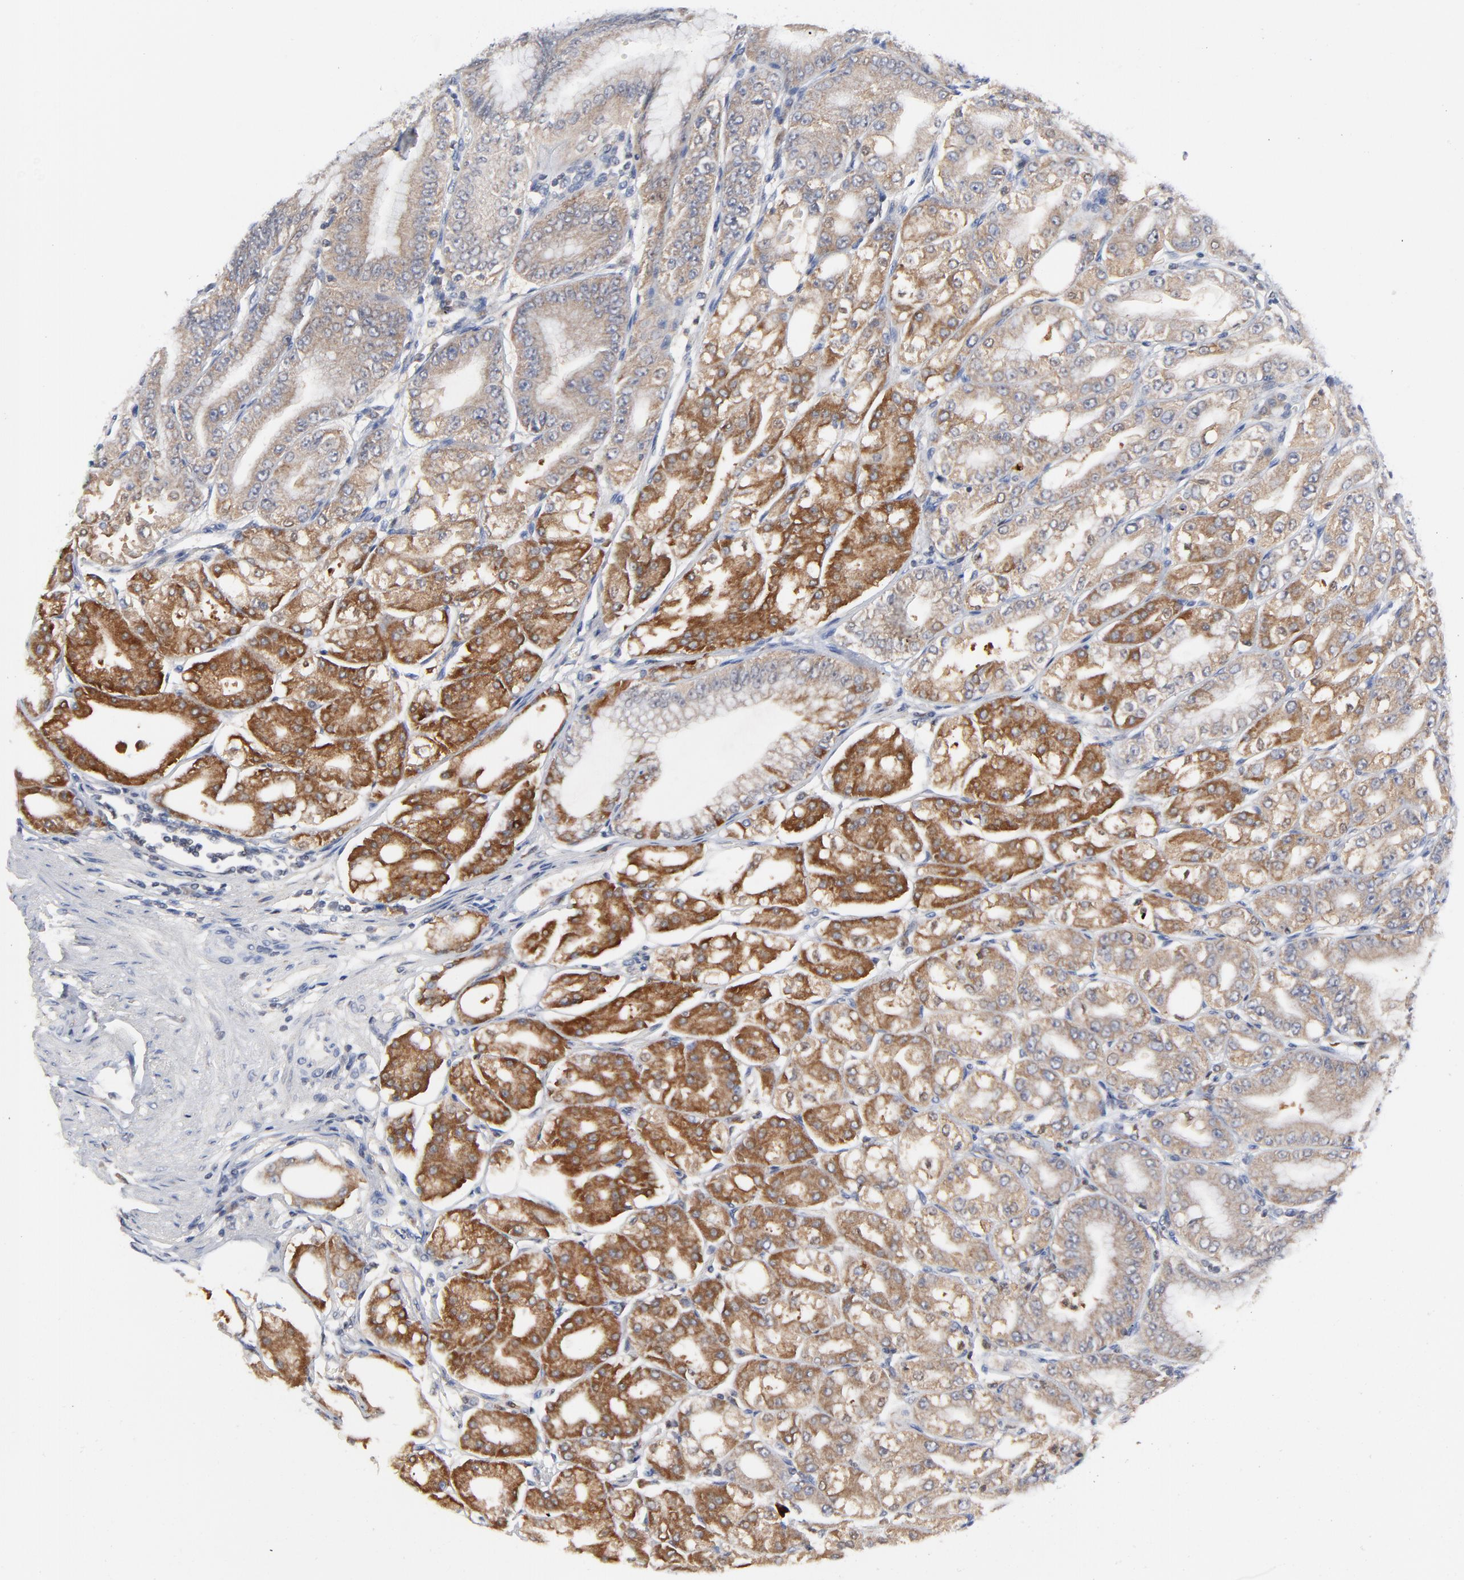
{"staining": {"intensity": "moderate", "quantity": "25%-75%", "location": "cytoplasmic/membranous"}, "tissue": "stomach", "cell_type": "Glandular cells", "image_type": "normal", "snomed": [{"axis": "morphology", "description": "Normal tissue, NOS"}, {"axis": "topography", "description": "Stomach, lower"}], "caption": "The immunohistochemical stain shows moderate cytoplasmic/membranous expression in glandular cells of benign stomach.", "gene": "CAB39L", "patient": {"sex": "male", "age": 71}}